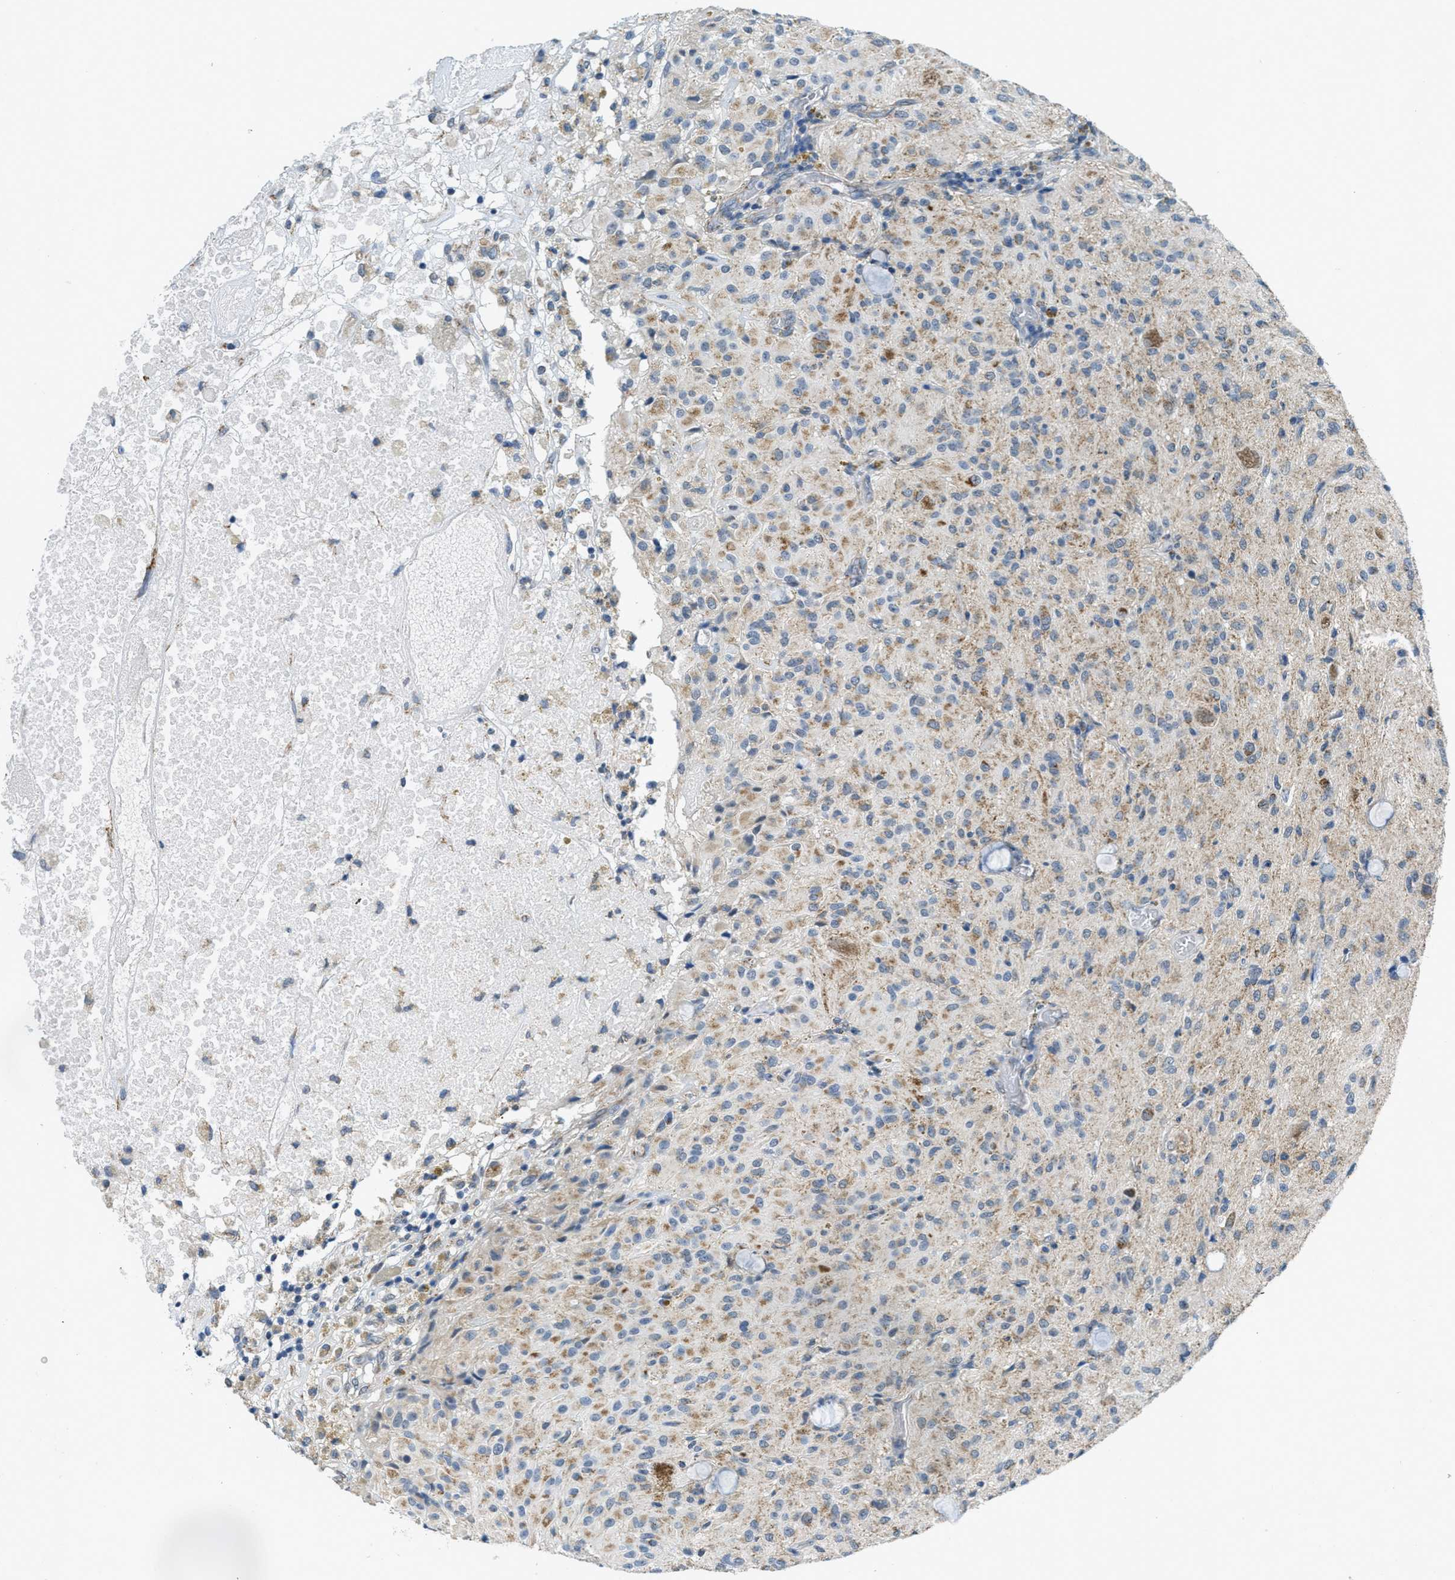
{"staining": {"intensity": "weak", "quantity": "<25%", "location": "cytoplasmic/membranous"}, "tissue": "glioma", "cell_type": "Tumor cells", "image_type": "cancer", "snomed": [{"axis": "morphology", "description": "Glioma, malignant, High grade"}, {"axis": "topography", "description": "Brain"}], "caption": "Immunohistochemistry (IHC) histopathology image of human glioma stained for a protein (brown), which shows no expression in tumor cells. (DAB IHC with hematoxylin counter stain).", "gene": "TOMM70", "patient": {"sex": "female", "age": 59}}